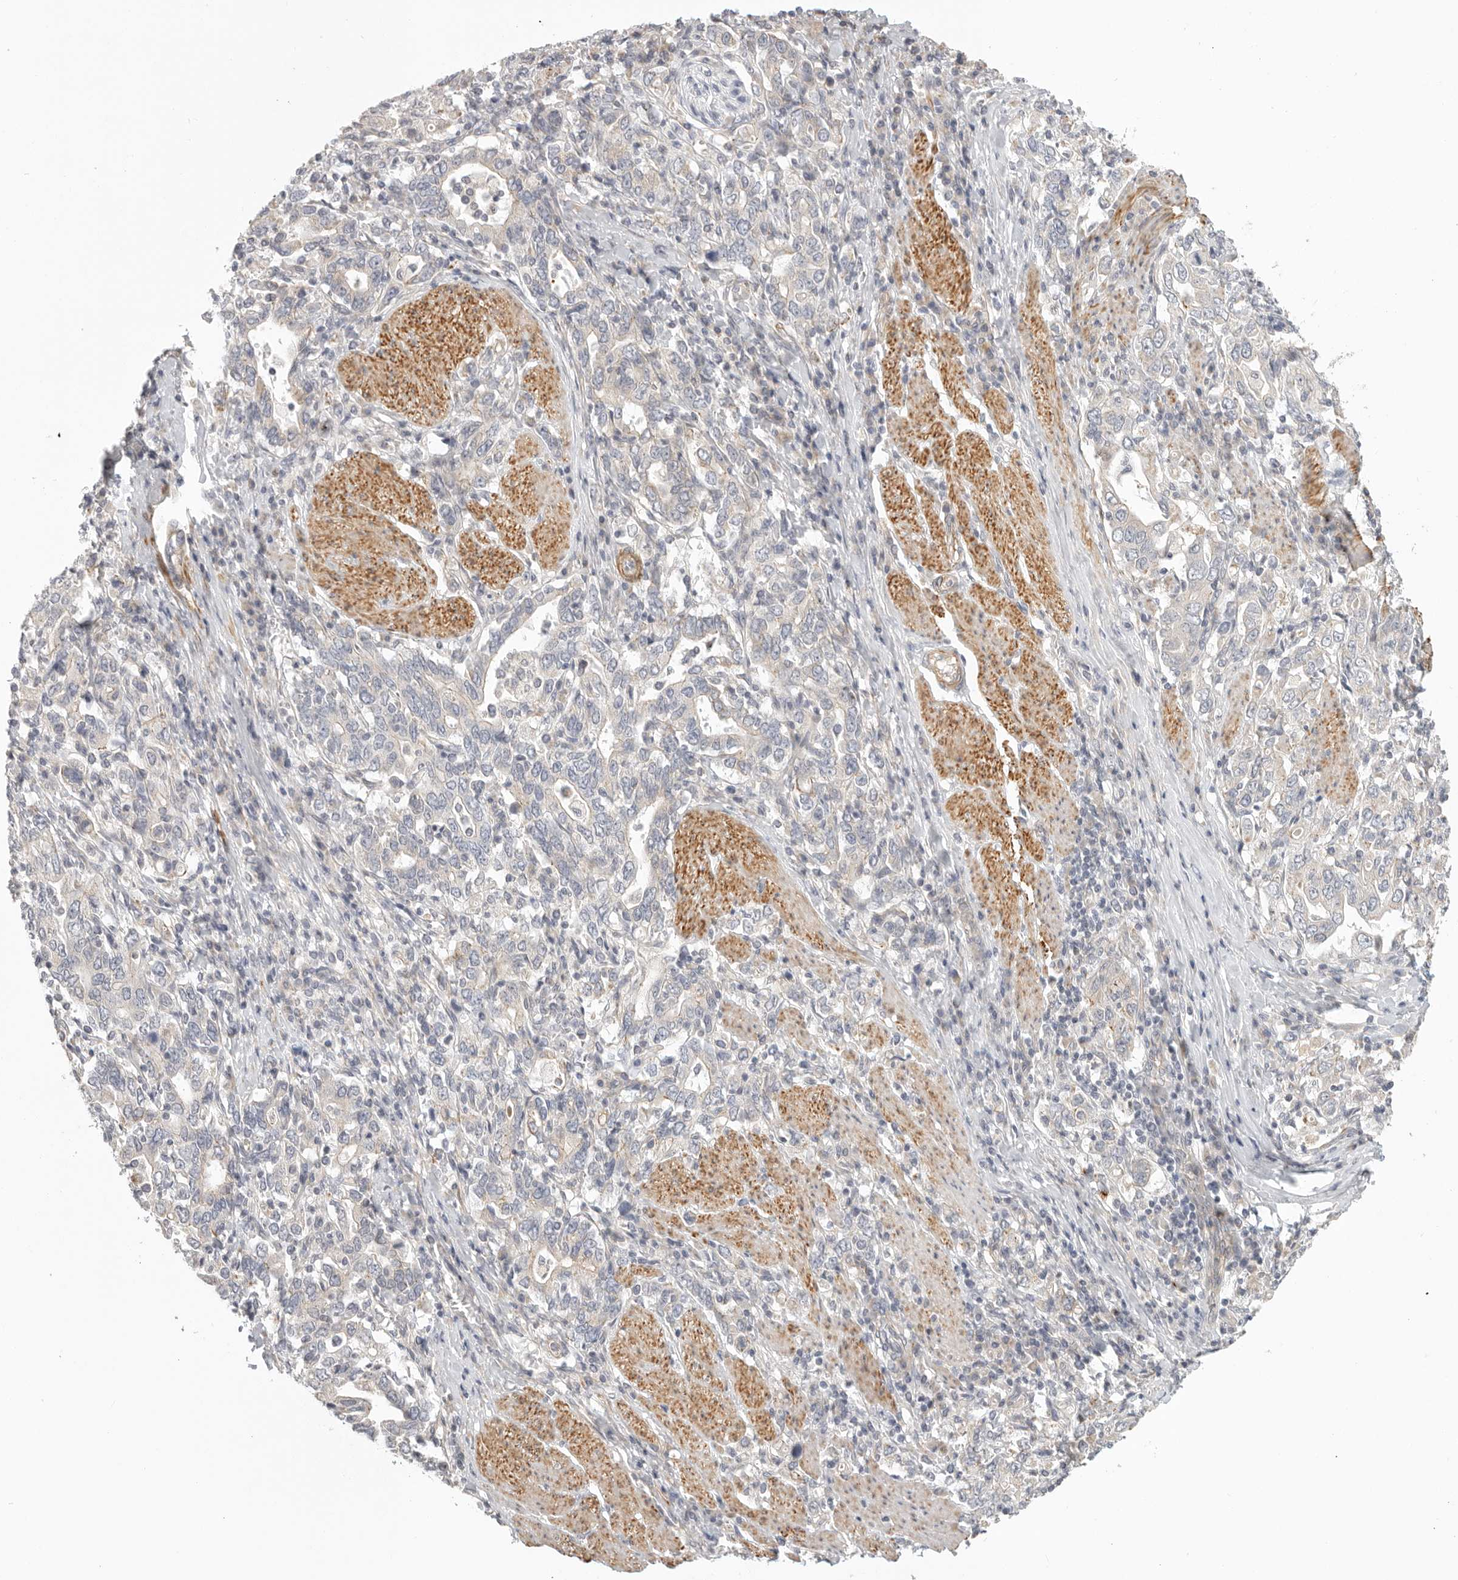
{"staining": {"intensity": "negative", "quantity": "none", "location": "none"}, "tissue": "stomach cancer", "cell_type": "Tumor cells", "image_type": "cancer", "snomed": [{"axis": "morphology", "description": "Adenocarcinoma, NOS"}, {"axis": "topography", "description": "Stomach, upper"}], "caption": "High power microscopy histopathology image of an immunohistochemistry histopathology image of stomach cancer, revealing no significant positivity in tumor cells.", "gene": "STAB2", "patient": {"sex": "male", "age": 62}}